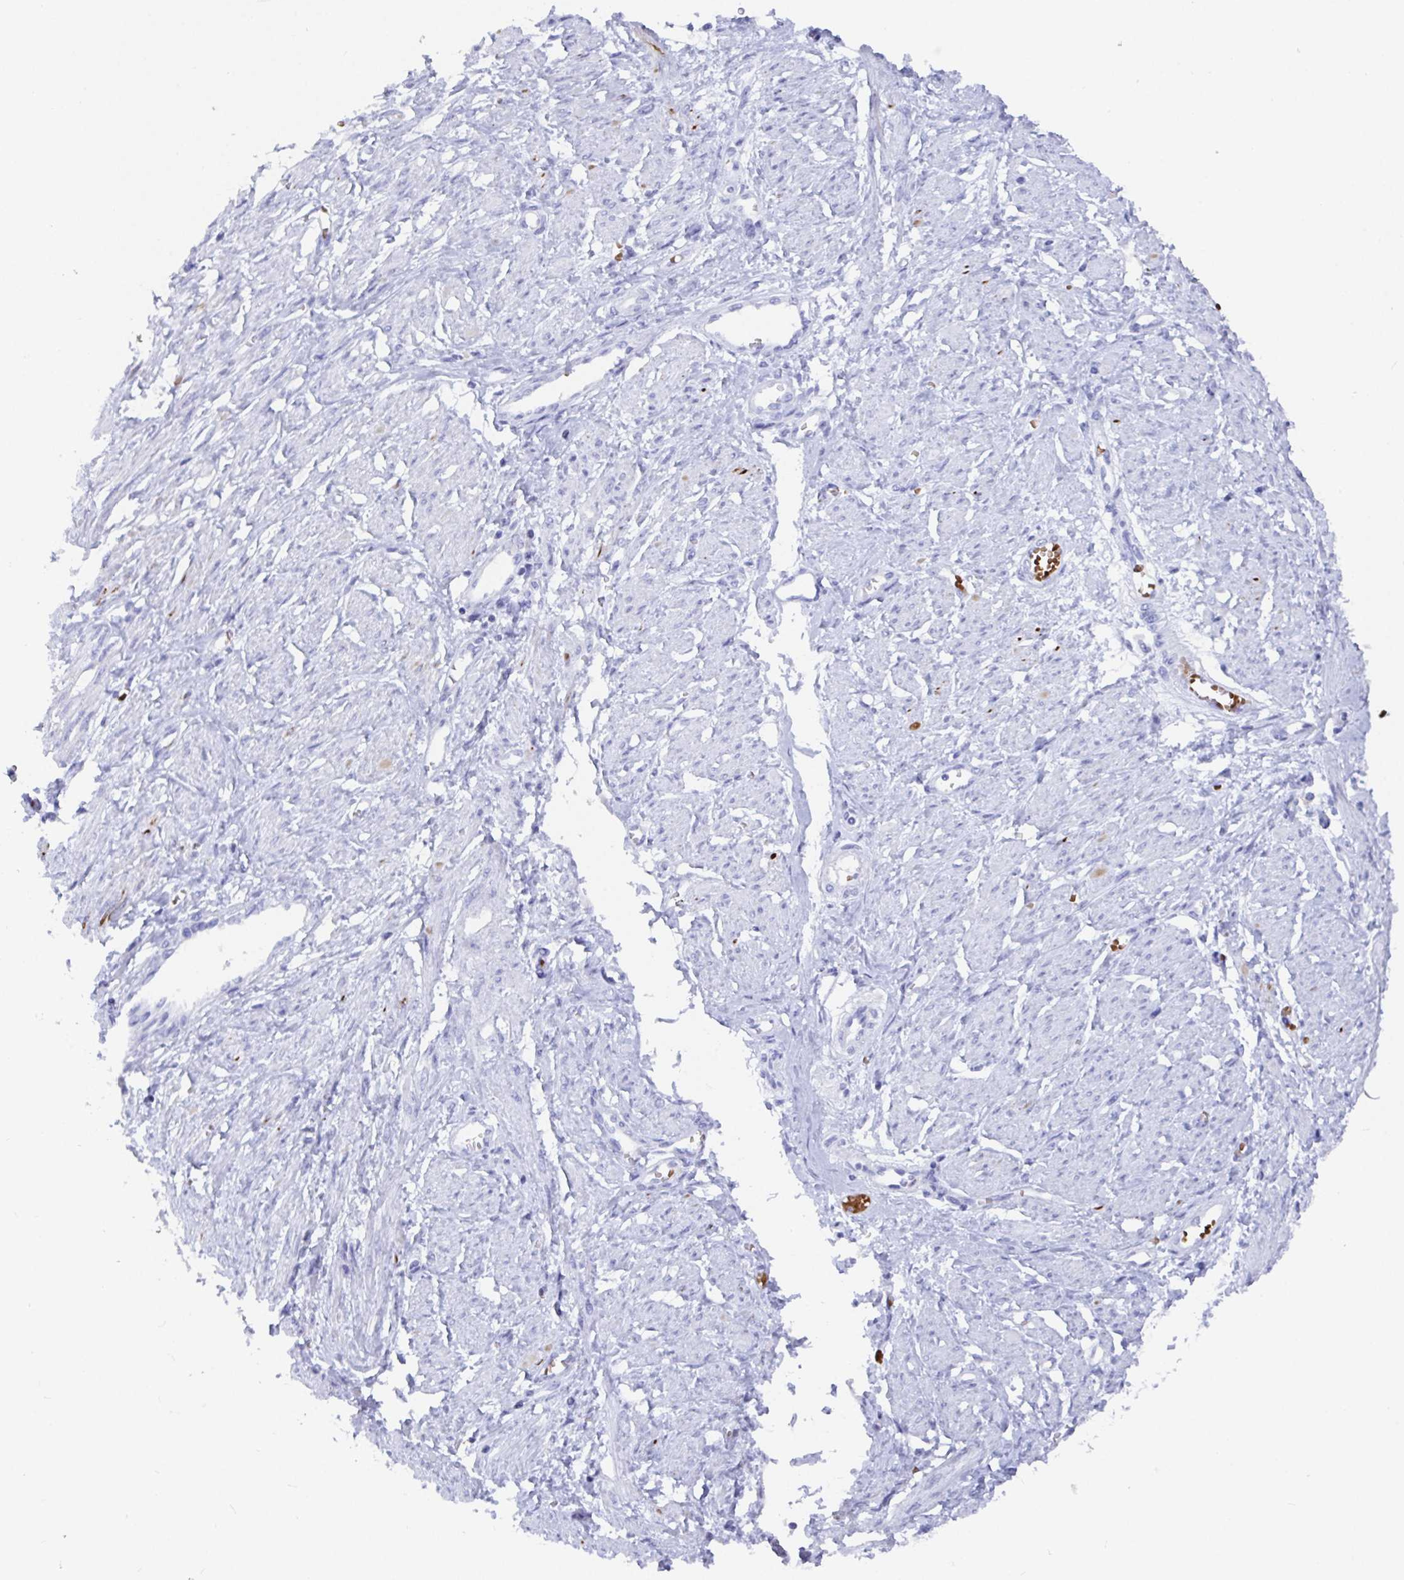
{"staining": {"intensity": "negative", "quantity": "none", "location": "none"}, "tissue": "smooth muscle", "cell_type": "Smooth muscle cells", "image_type": "normal", "snomed": [{"axis": "morphology", "description": "Normal tissue, NOS"}, {"axis": "topography", "description": "Smooth muscle"}, {"axis": "topography", "description": "Uterus"}], "caption": "Immunohistochemical staining of unremarkable smooth muscle exhibits no significant positivity in smooth muscle cells. The staining was performed using DAB (3,3'-diaminobenzidine) to visualize the protein expression in brown, while the nuclei were stained in blue with hematoxylin (Magnification: 20x).", "gene": "CLDN8", "patient": {"sex": "female", "age": 39}}